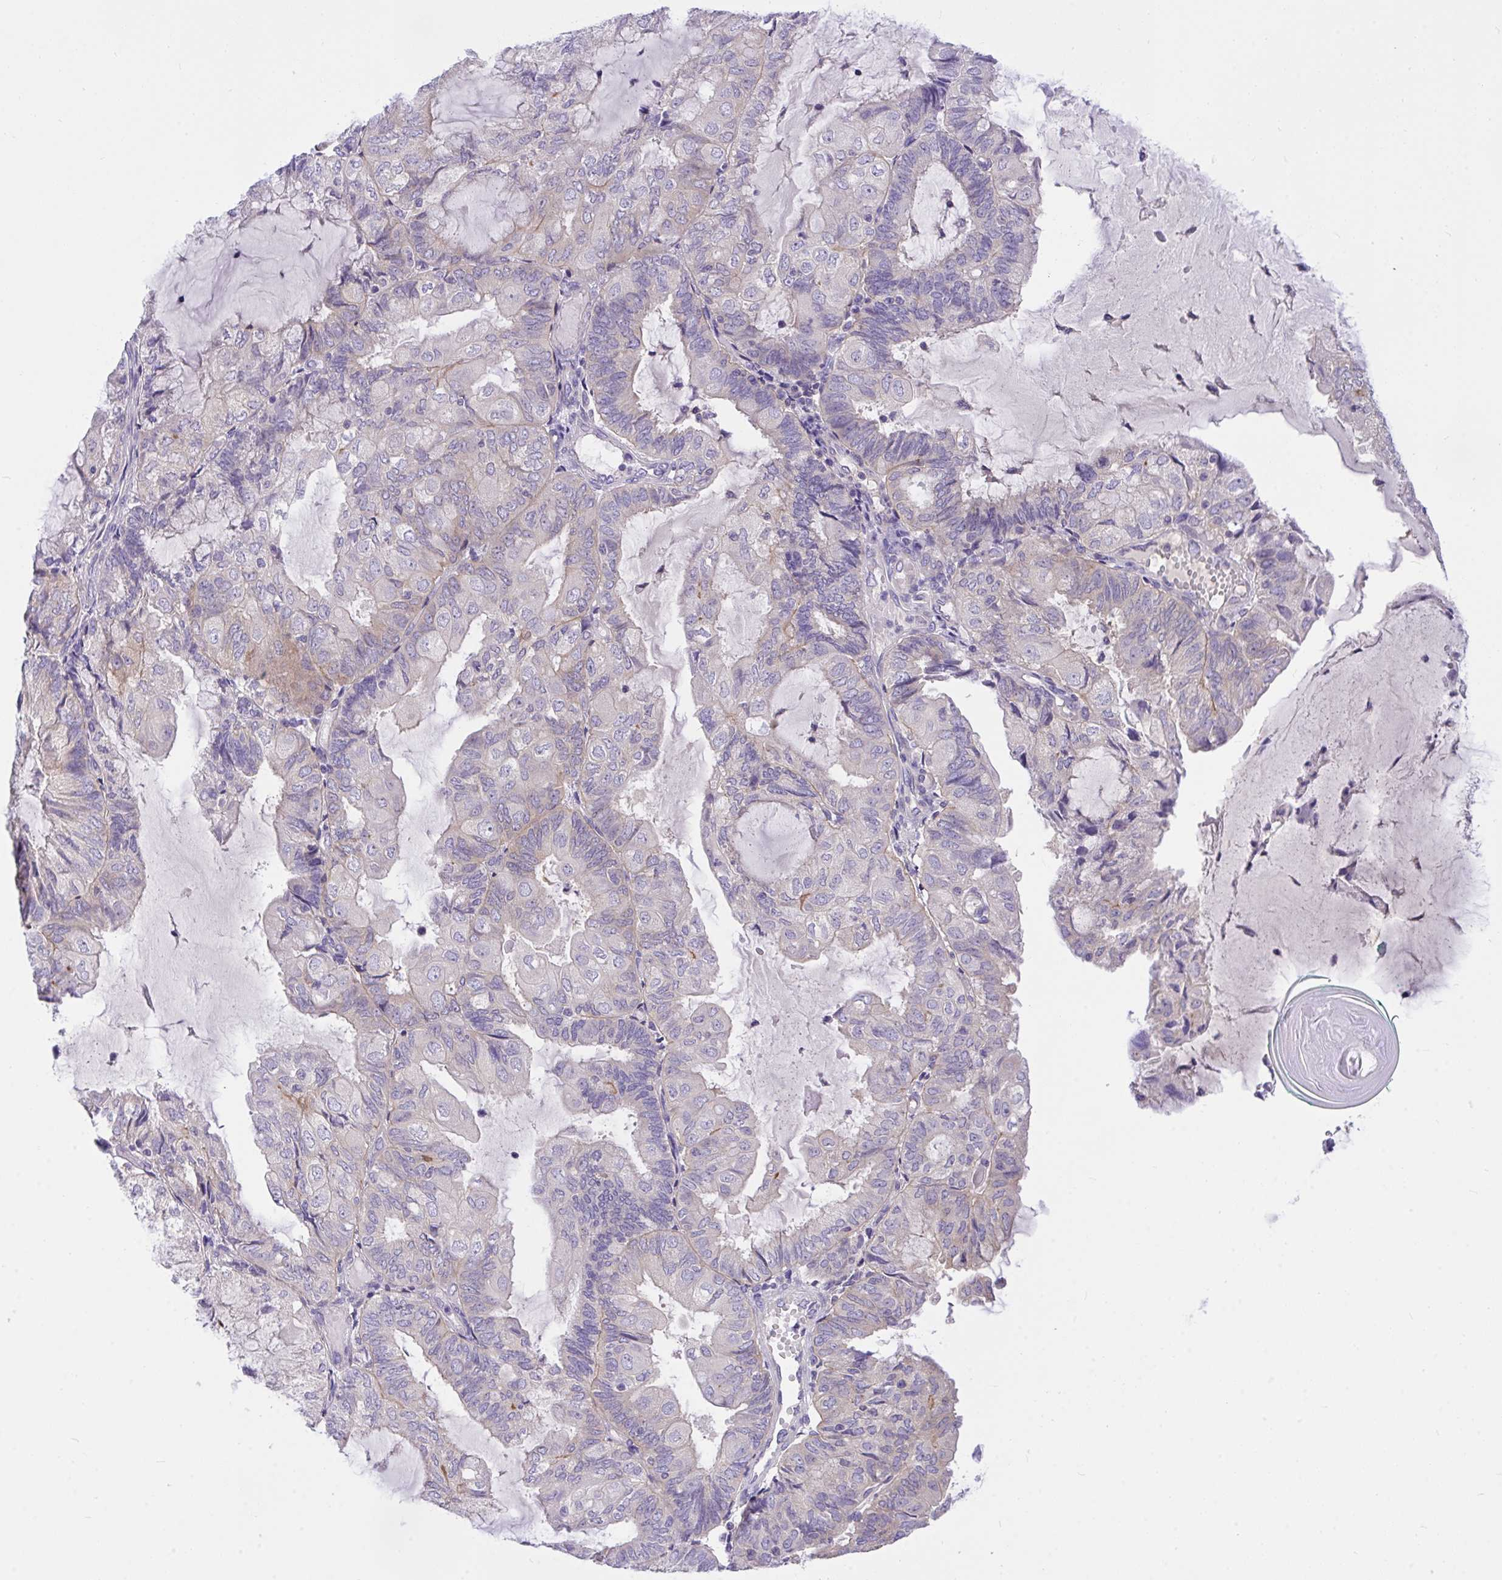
{"staining": {"intensity": "weak", "quantity": "<25%", "location": "cytoplasmic/membranous"}, "tissue": "endometrial cancer", "cell_type": "Tumor cells", "image_type": "cancer", "snomed": [{"axis": "morphology", "description": "Adenocarcinoma, NOS"}, {"axis": "topography", "description": "Endometrium"}], "caption": "Immunohistochemistry of endometrial cancer (adenocarcinoma) reveals no expression in tumor cells.", "gene": "TLN2", "patient": {"sex": "female", "age": 81}}